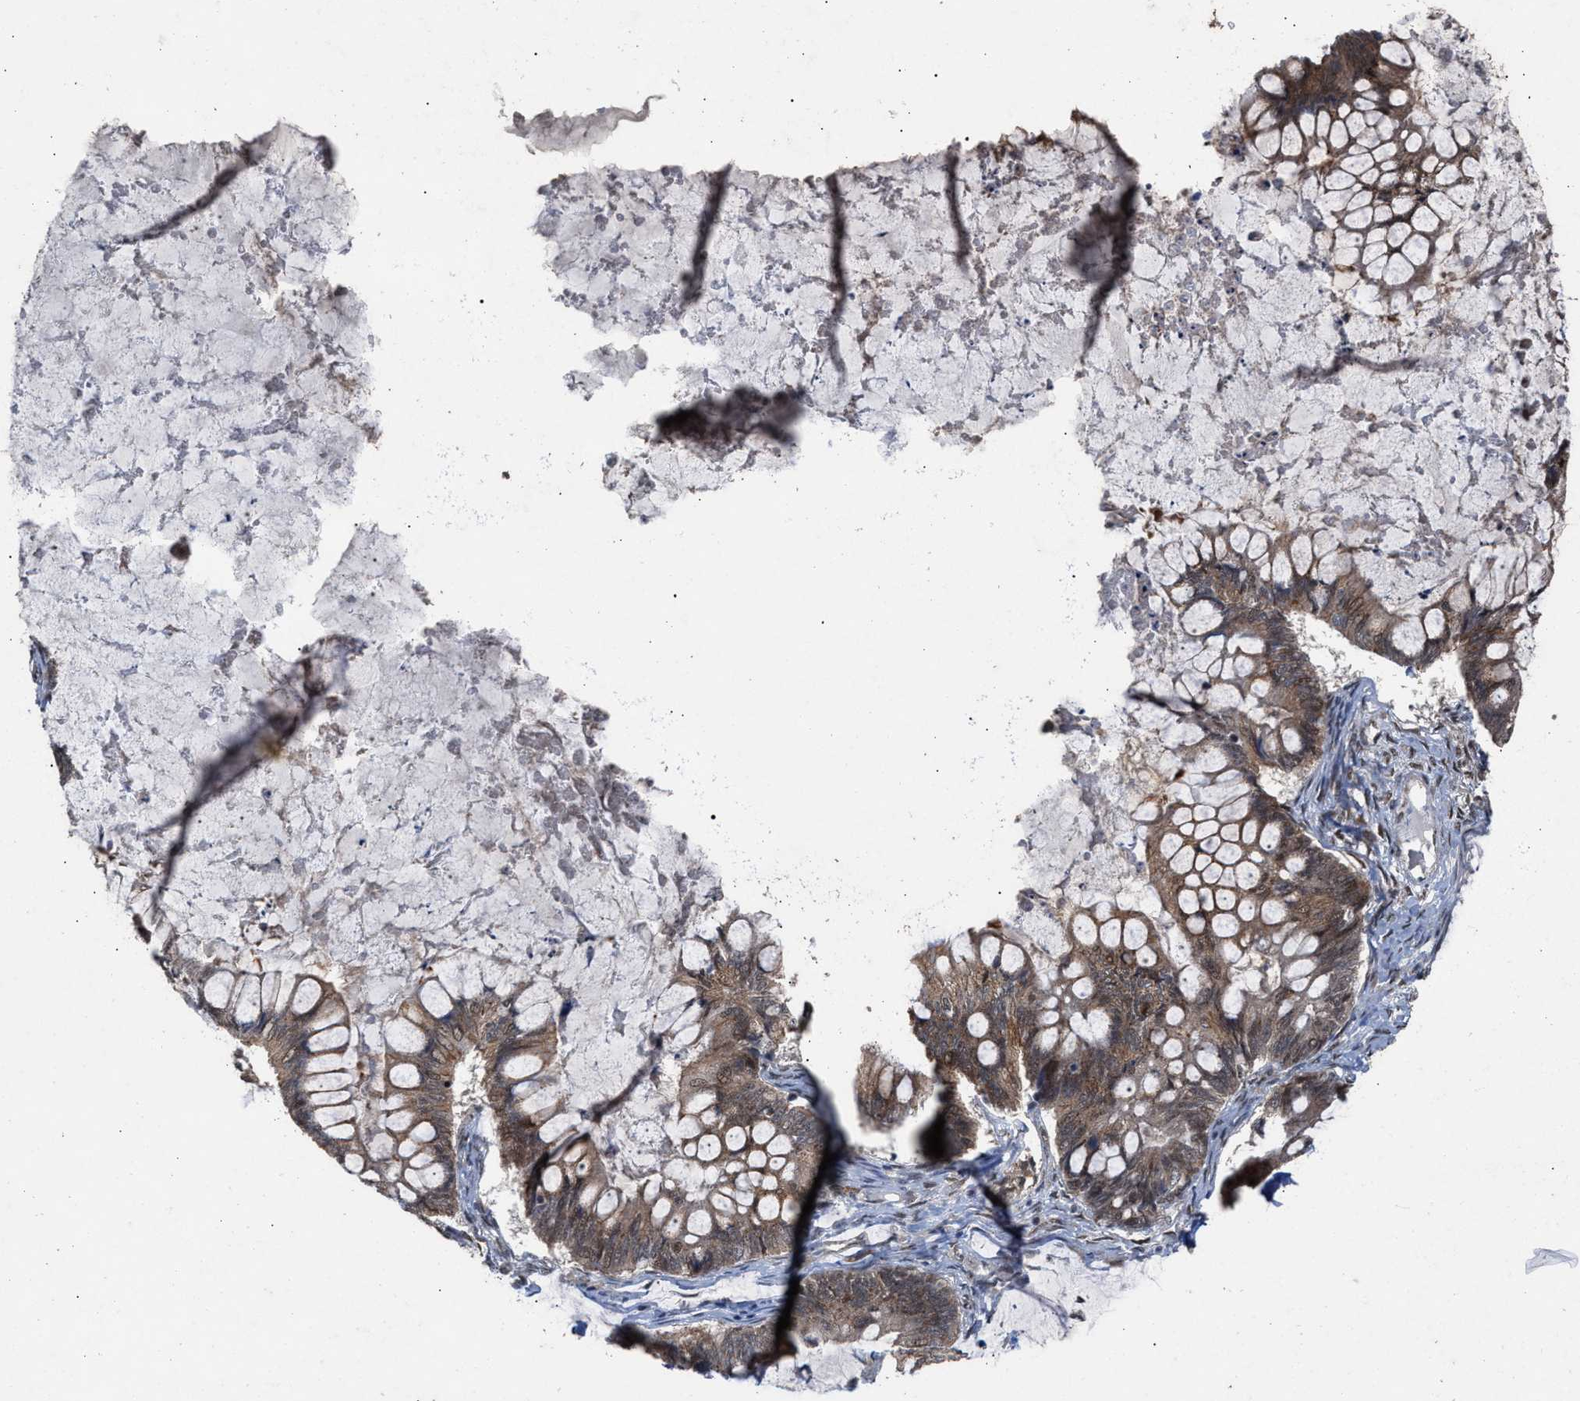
{"staining": {"intensity": "moderate", "quantity": ">75%", "location": "cytoplasmic/membranous"}, "tissue": "ovarian cancer", "cell_type": "Tumor cells", "image_type": "cancer", "snomed": [{"axis": "morphology", "description": "Cystadenocarcinoma, mucinous, NOS"}, {"axis": "topography", "description": "Ovary"}], "caption": "The micrograph demonstrates staining of mucinous cystadenocarcinoma (ovarian), revealing moderate cytoplasmic/membranous protein expression (brown color) within tumor cells. The protein is stained brown, and the nuclei are stained in blue (DAB (3,3'-diaminobenzidine) IHC with brightfield microscopy, high magnification).", "gene": "MKNK2", "patient": {"sex": "female", "age": 61}}